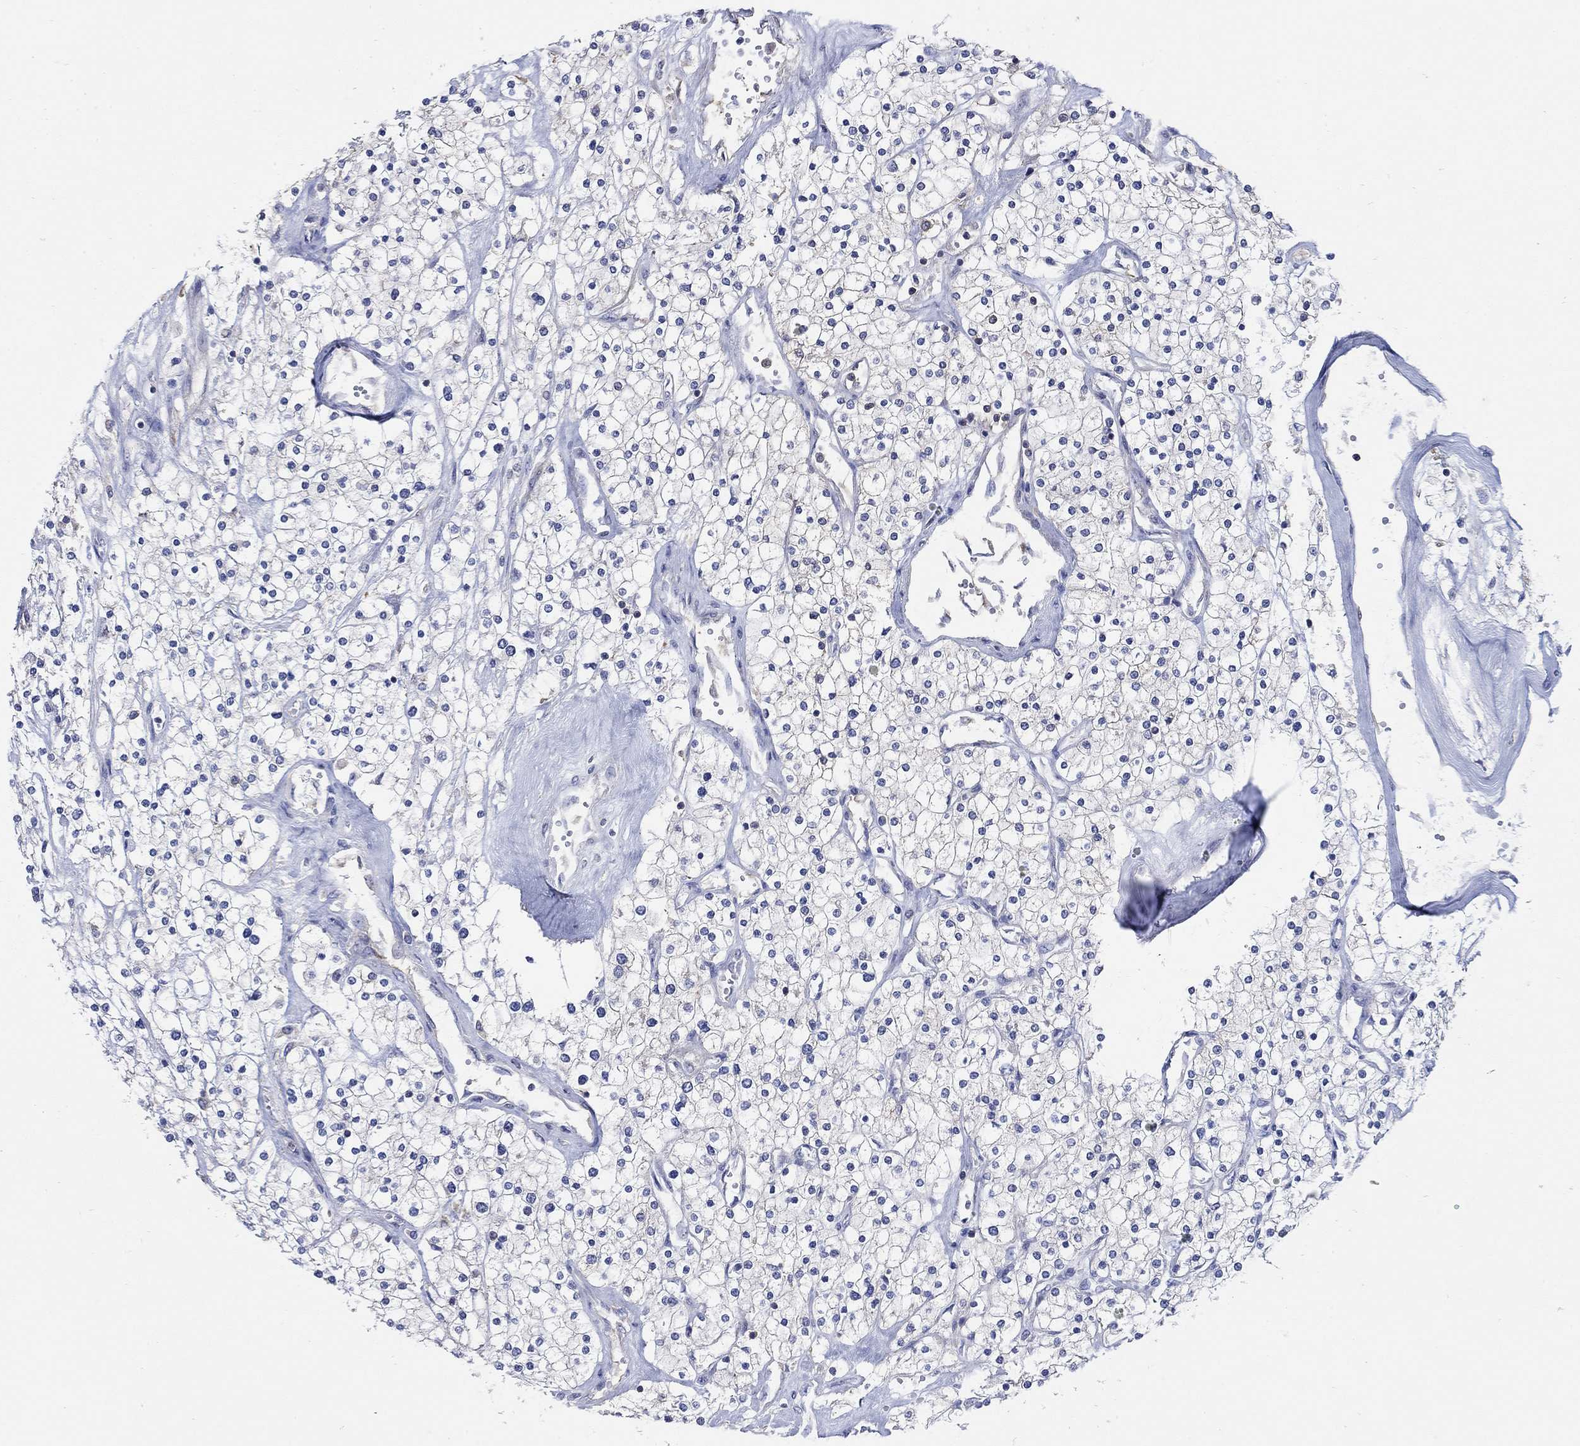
{"staining": {"intensity": "negative", "quantity": "none", "location": "none"}, "tissue": "renal cancer", "cell_type": "Tumor cells", "image_type": "cancer", "snomed": [{"axis": "morphology", "description": "Adenocarcinoma, NOS"}, {"axis": "topography", "description": "Kidney"}], "caption": "The immunohistochemistry micrograph has no significant staining in tumor cells of adenocarcinoma (renal) tissue.", "gene": "TEKT3", "patient": {"sex": "male", "age": 80}}